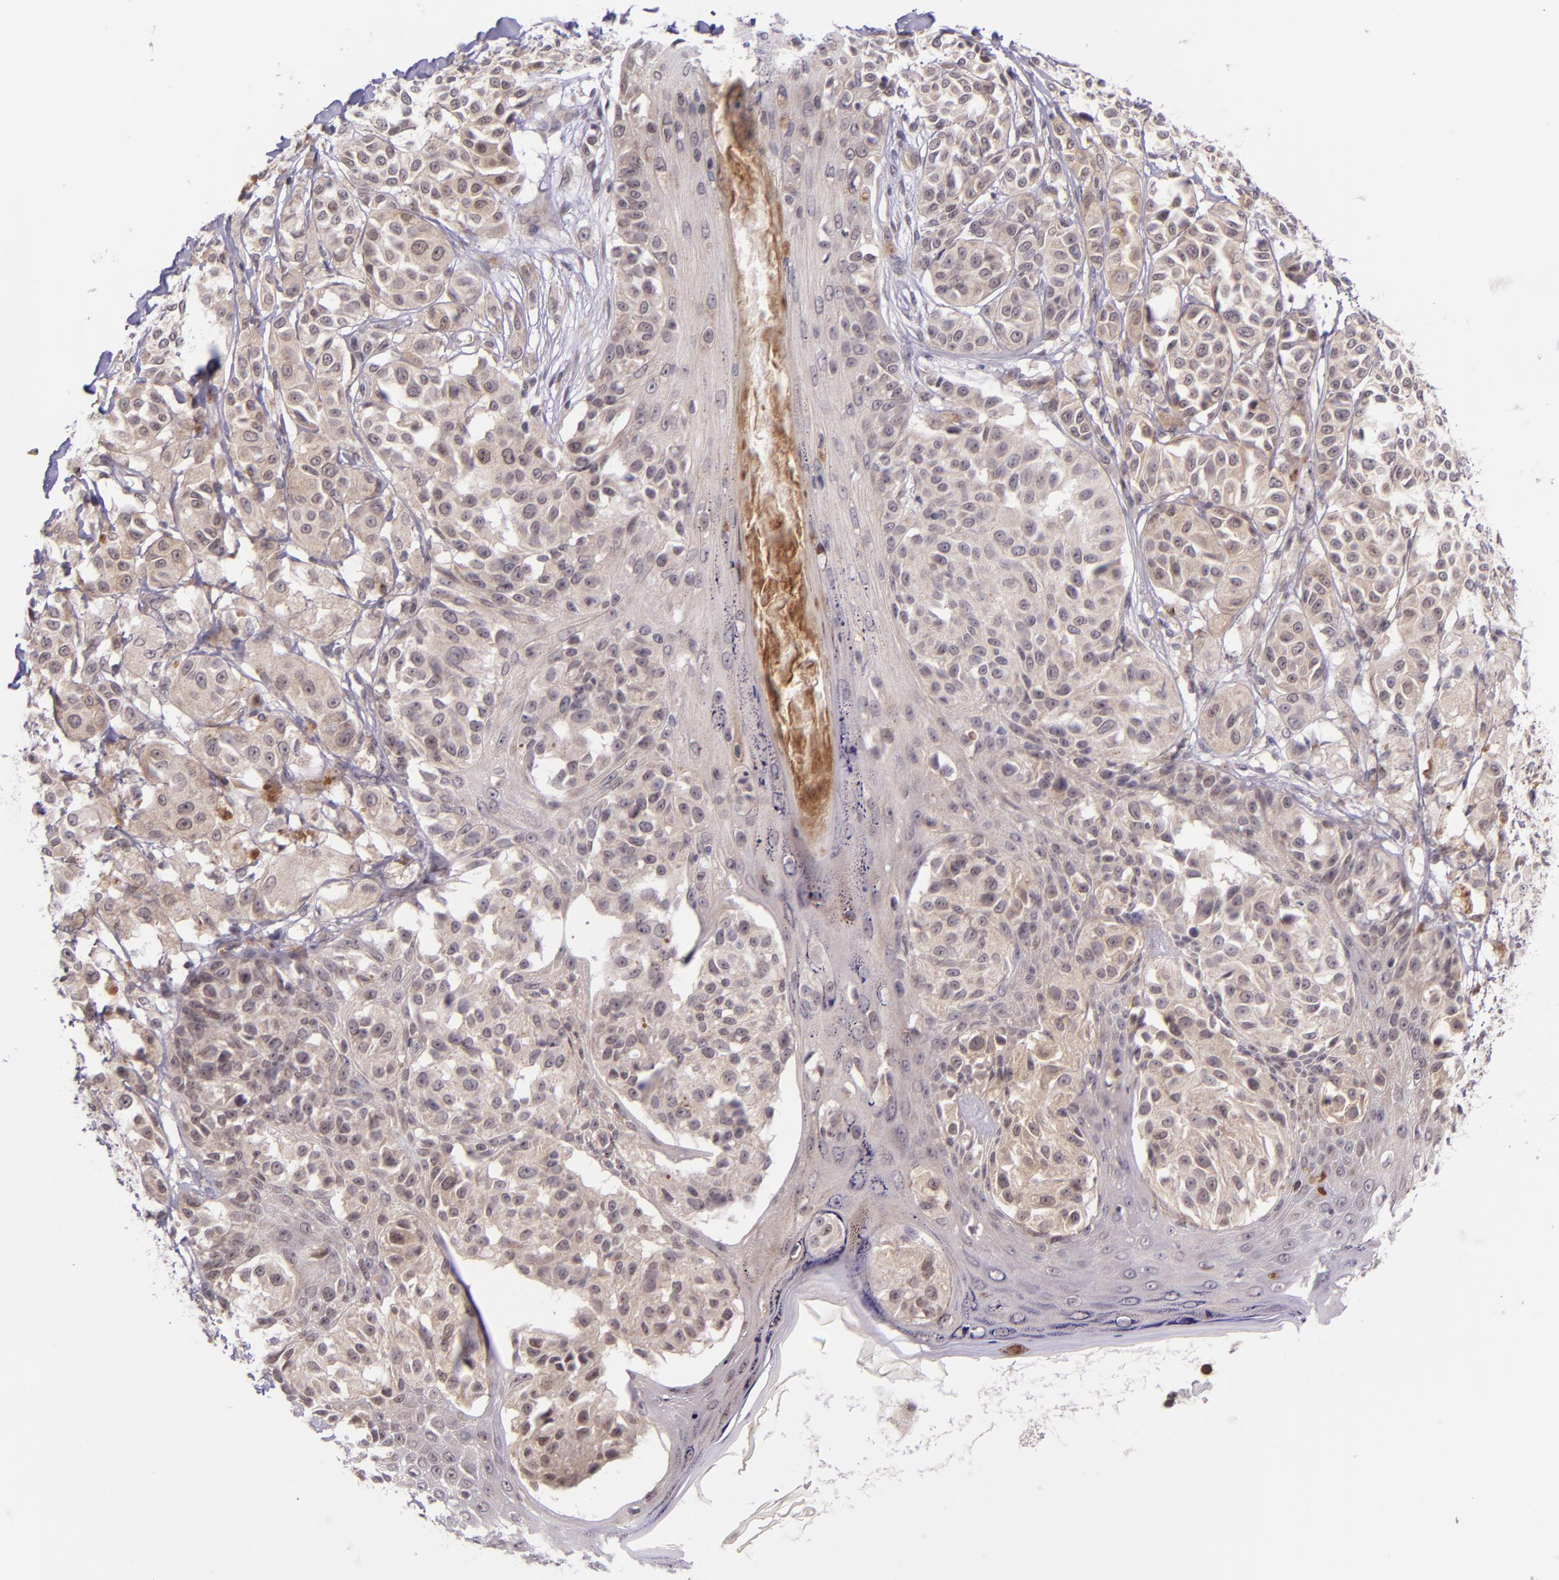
{"staining": {"intensity": "negative", "quantity": "none", "location": "none"}, "tissue": "melanoma", "cell_type": "Tumor cells", "image_type": "cancer", "snomed": [{"axis": "morphology", "description": "Malignant melanoma, NOS"}, {"axis": "topography", "description": "Skin"}], "caption": "IHC image of malignant melanoma stained for a protein (brown), which shows no expression in tumor cells. (IHC, brightfield microscopy, high magnification).", "gene": "SELL", "patient": {"sex": "male", "age": 76}}